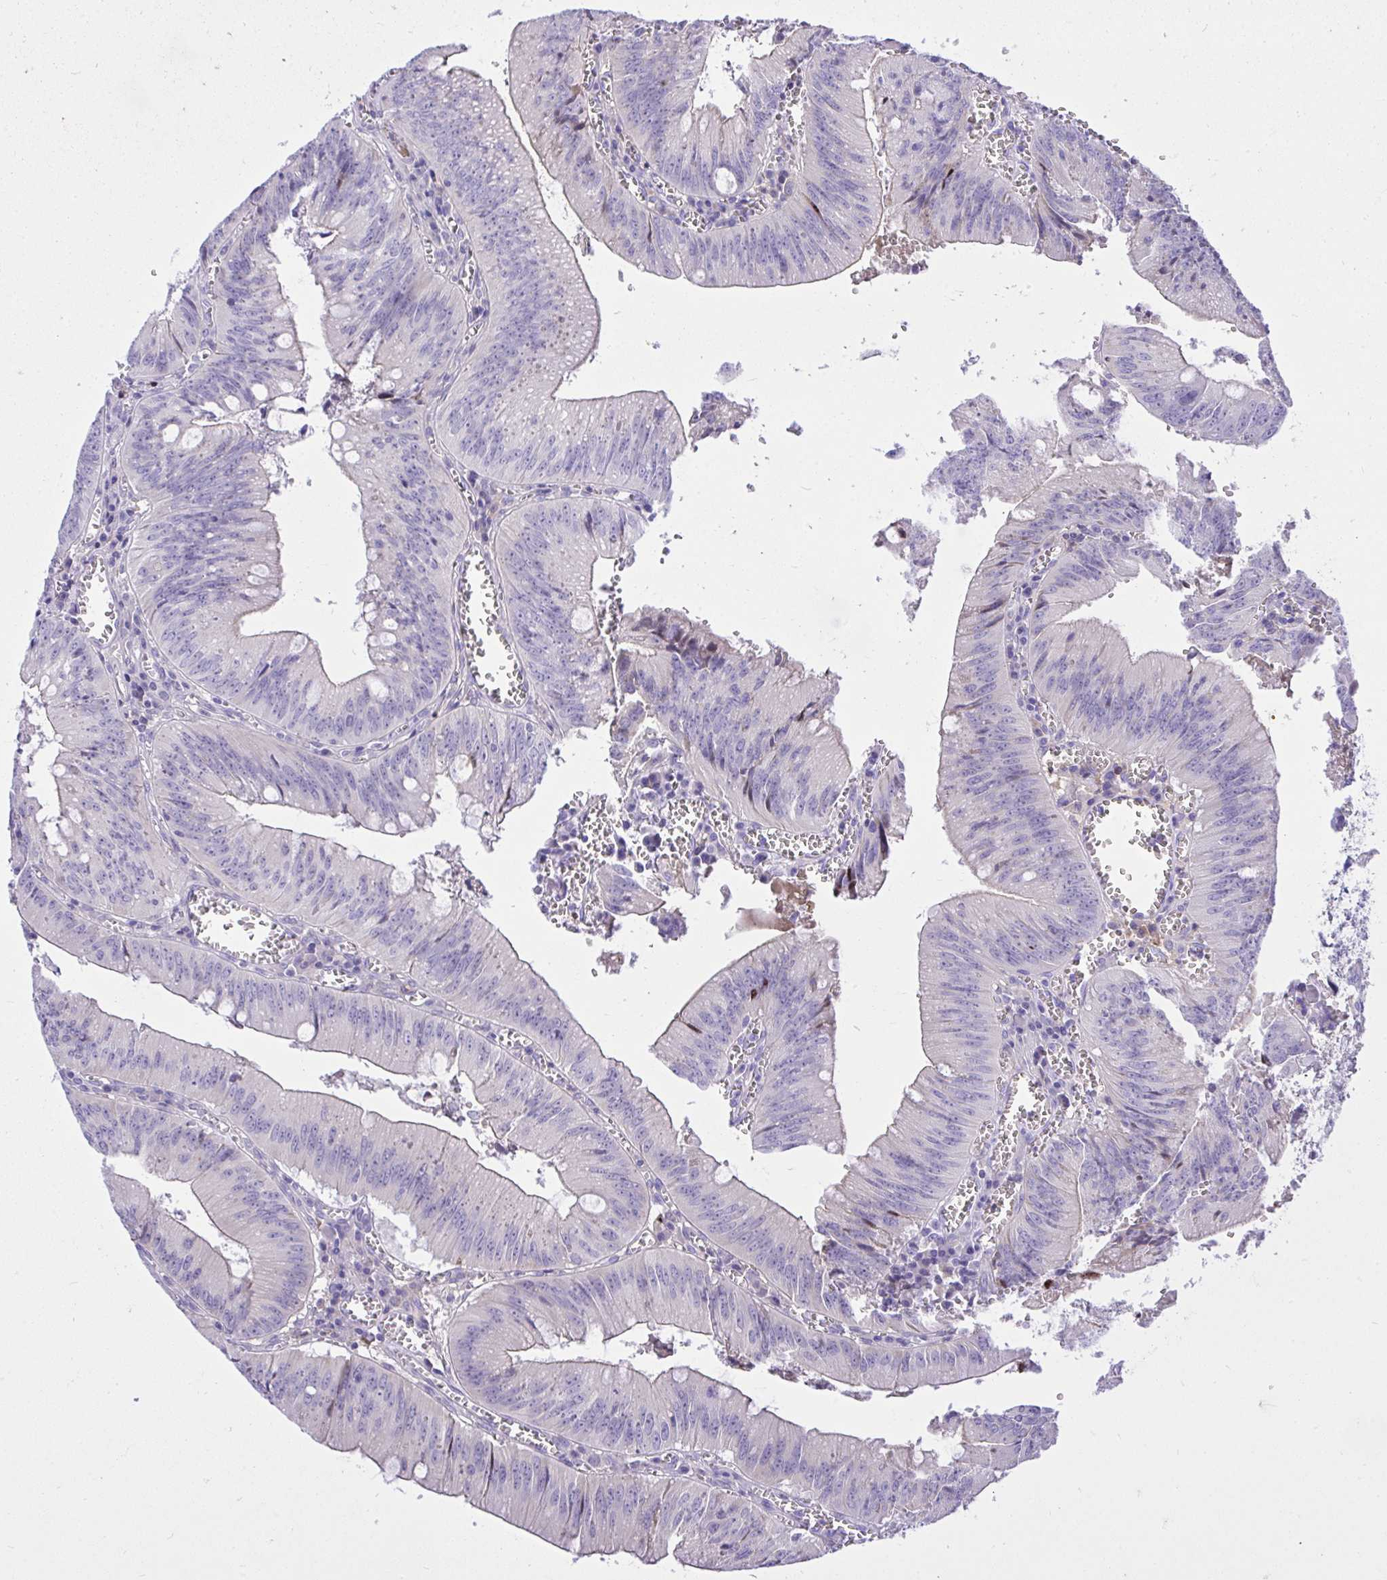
{"staining": {"intensity": "negative", "quantity": "none", "location": "none"}, "tissue": "colorectal cancer", "cell_type": "Tumor cells", "image_type": "cancer", "snomed": [{"axis": "morphology", "description": "Adenocarcinoma, NOS"}, {"axis": "topography", "description": "Rectum"}], "caption": "There is no significant staining in tumor cells of colorectal cancer.", "gene": "HRG", "patient": {"sex": "female", "age": 81}}